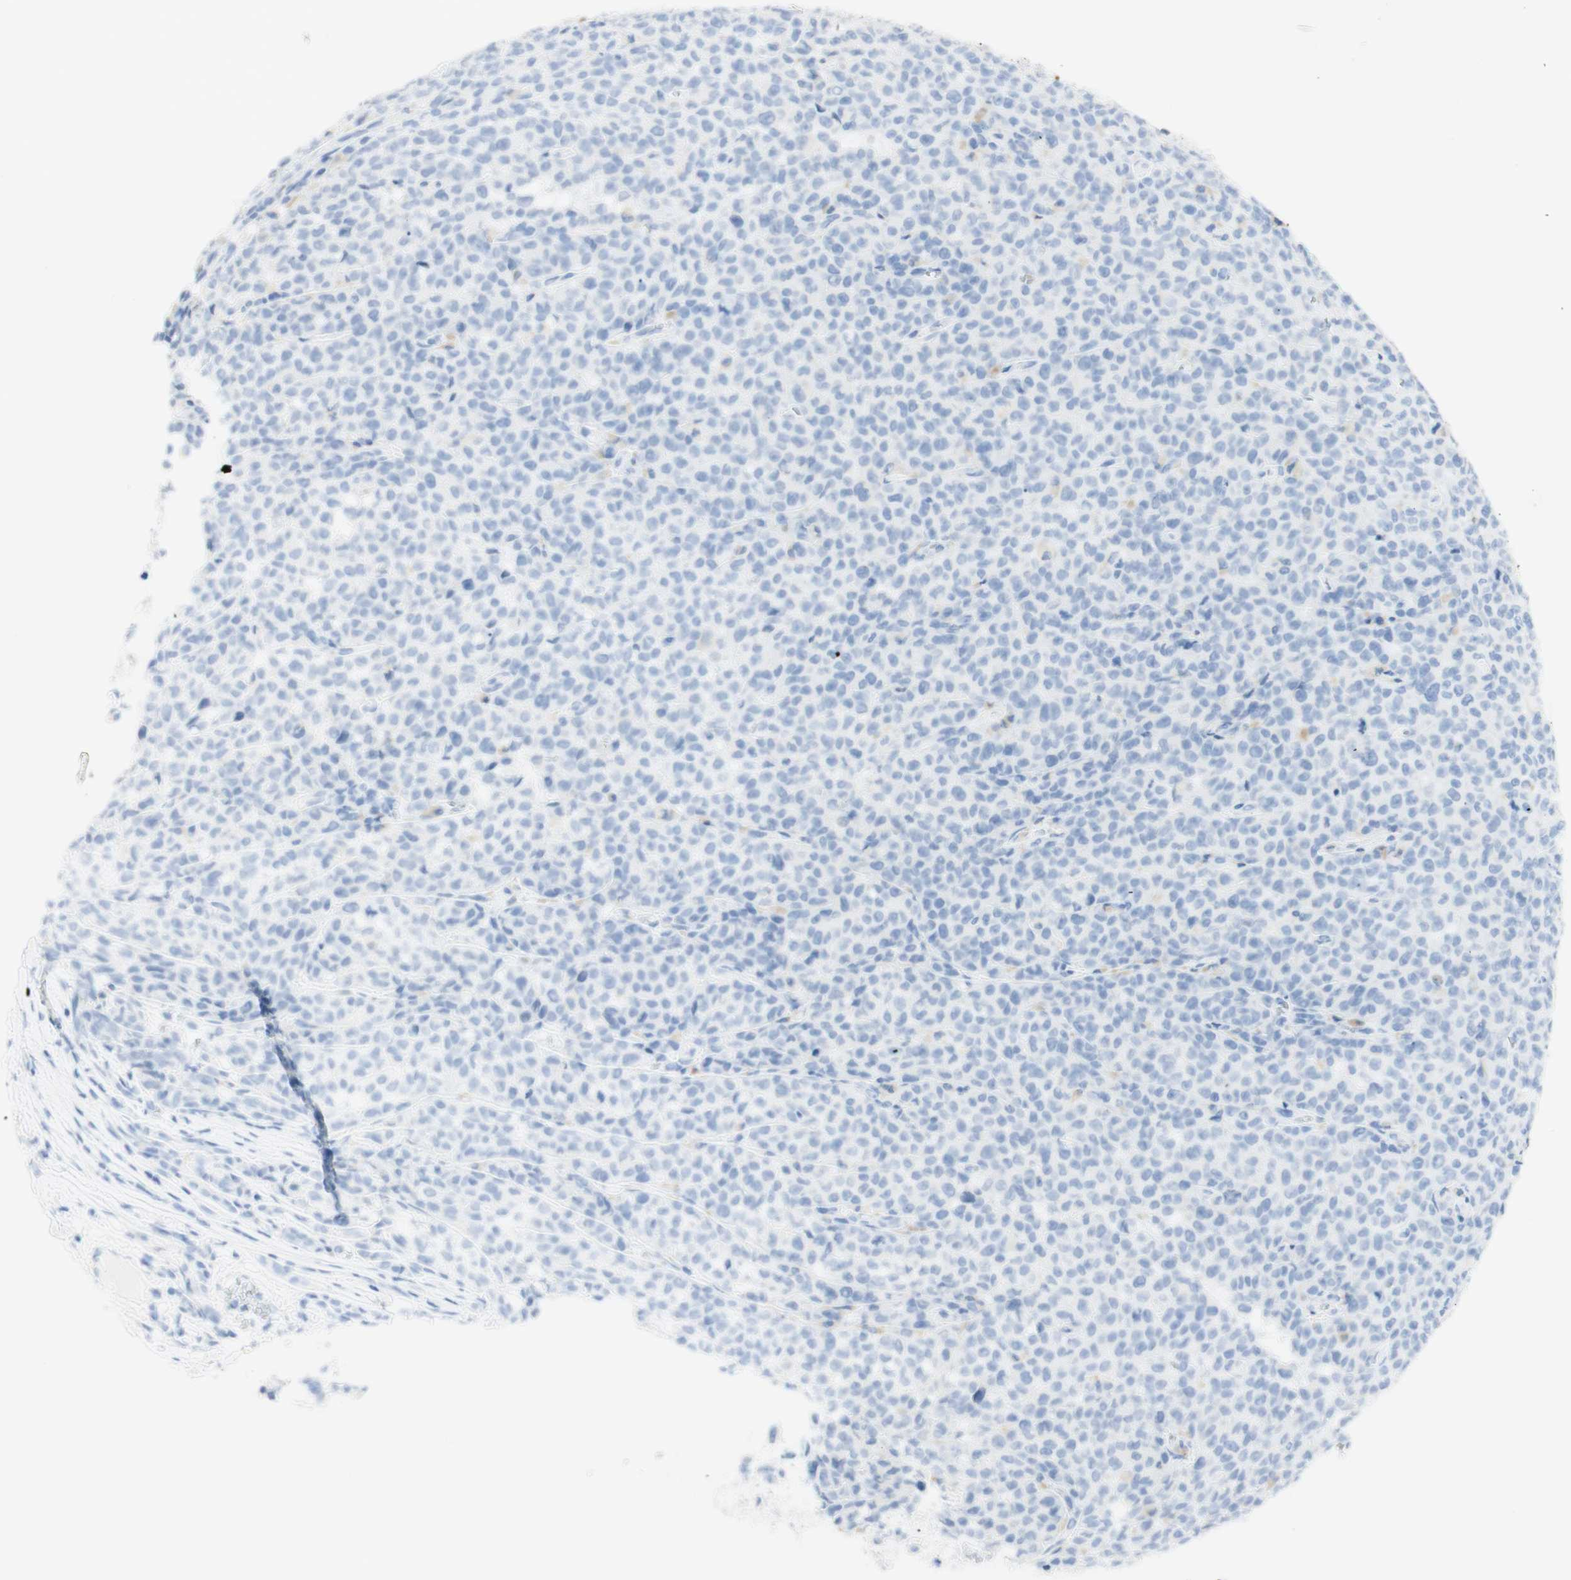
{"staining": {"intensity": "negative", "quantity": "none", "location": "none"}, "tissue": "melanoma", "cell_type": "Tumor cells", "image_type": "cancer", "snomed": [{"axis": "morphology", "description": "Malignant melanoma, NOS"}, {"axis": "topography", "description": "Skin"}], "caption": "Immunohistochemistry histopathology image of neoplastic tissue: melanoma stained with DAB demonstrates no significant protein staining in tumor cells.", "gene": "TPO", "patient": {"sex": "female", "age": 82}}